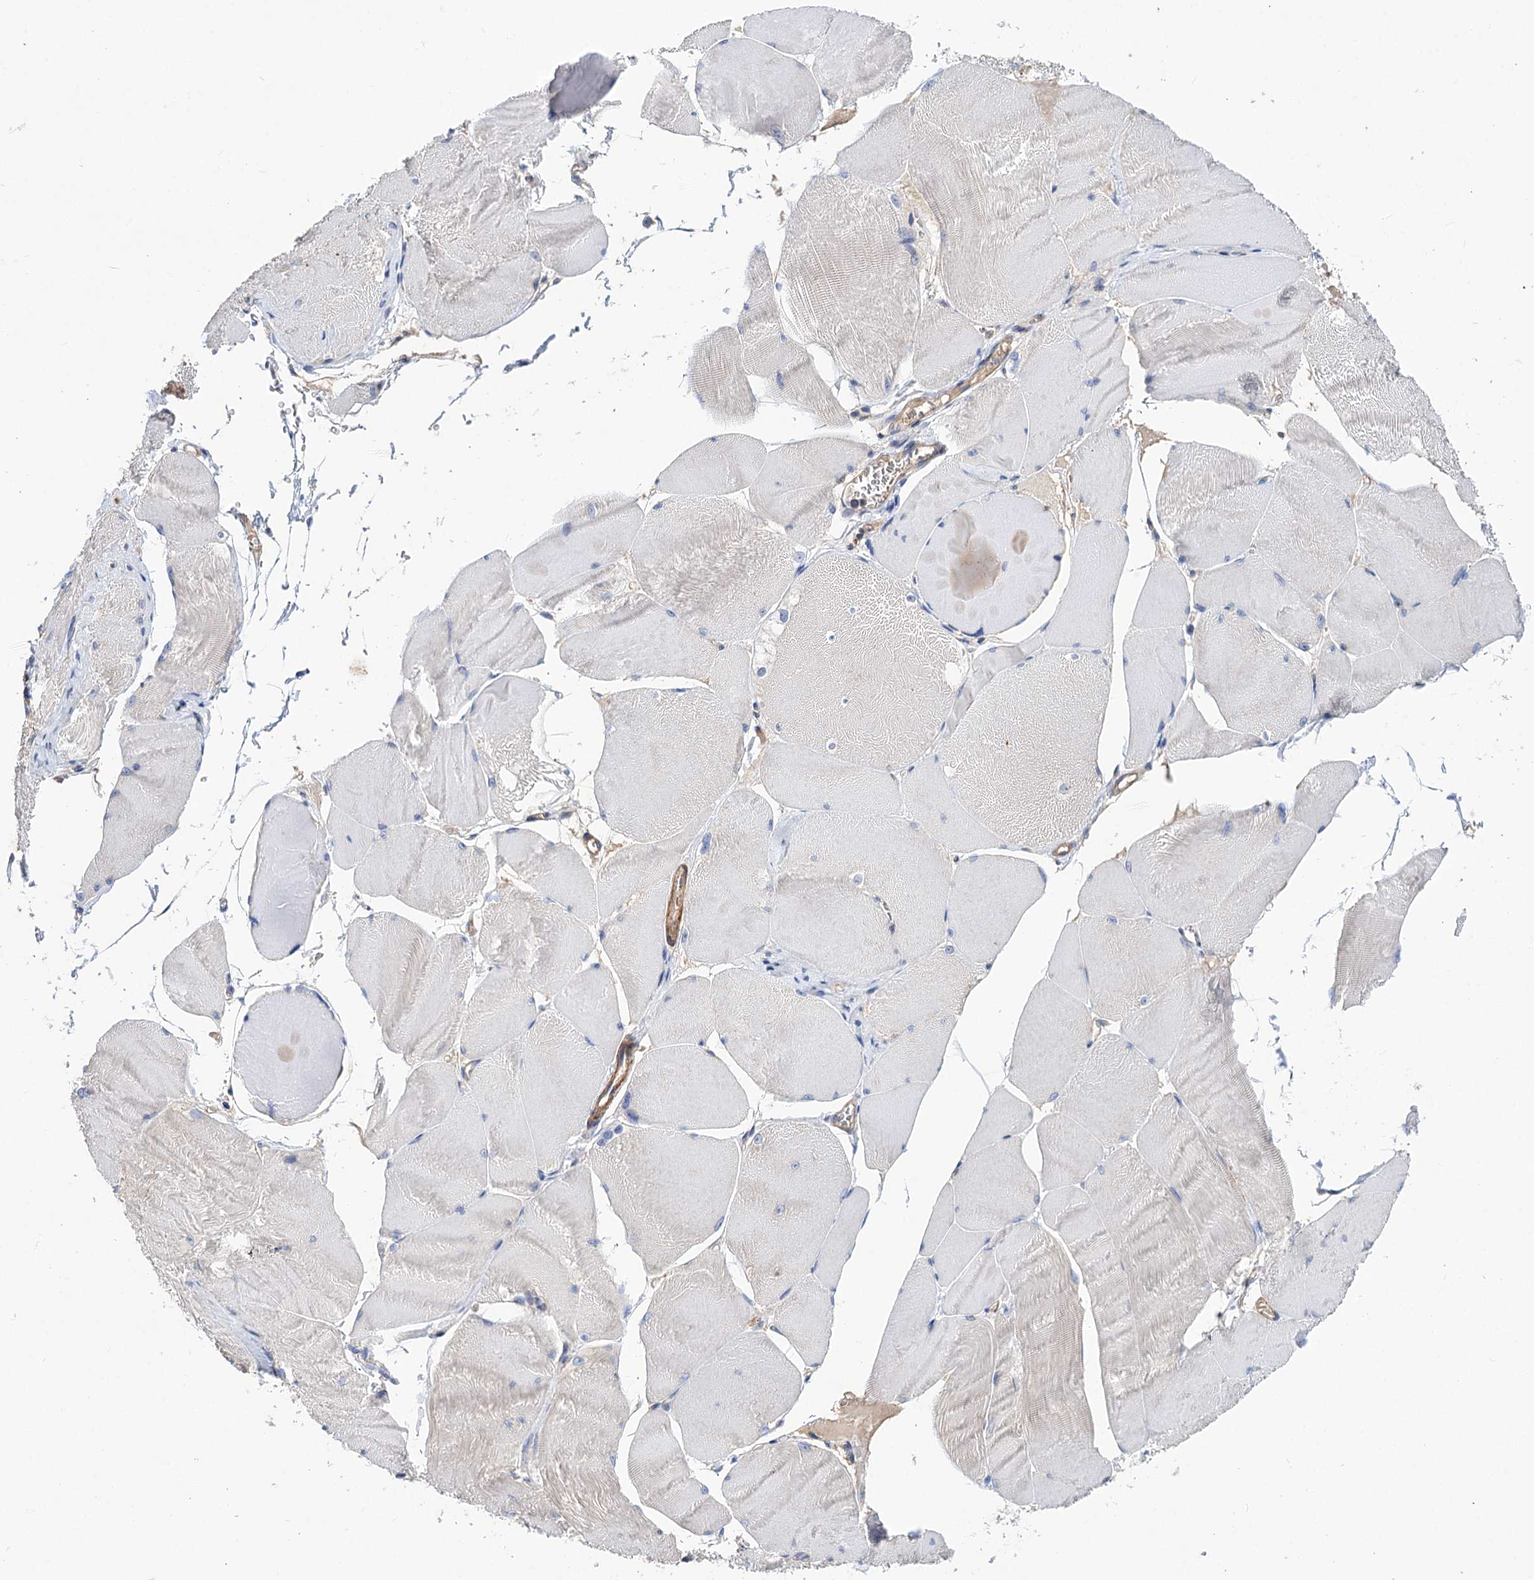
{"staining": {"intensity": "negative", "quantity": "none", "location": "none"}, "tissue": "skeletal muscle", "cell_type": "Myocytes", "image_type": "normal", "snomed": [{"axis": "morphology", "description": "Normal tissue, NOS"}, {"axis": "morphology", "description": "Basal cell carcinoma"}, {"axis": "topography", "description": "Skeletal muscle"}], "caption": "There is no significant expression in myocytes of skeletal muscle. (DAB (3,3'-diaminobenzidine) immunohistochemistry (IHC), high magnification).", "gene": "NUDCD2", "patient": {"sex": "female", "age": 64}}